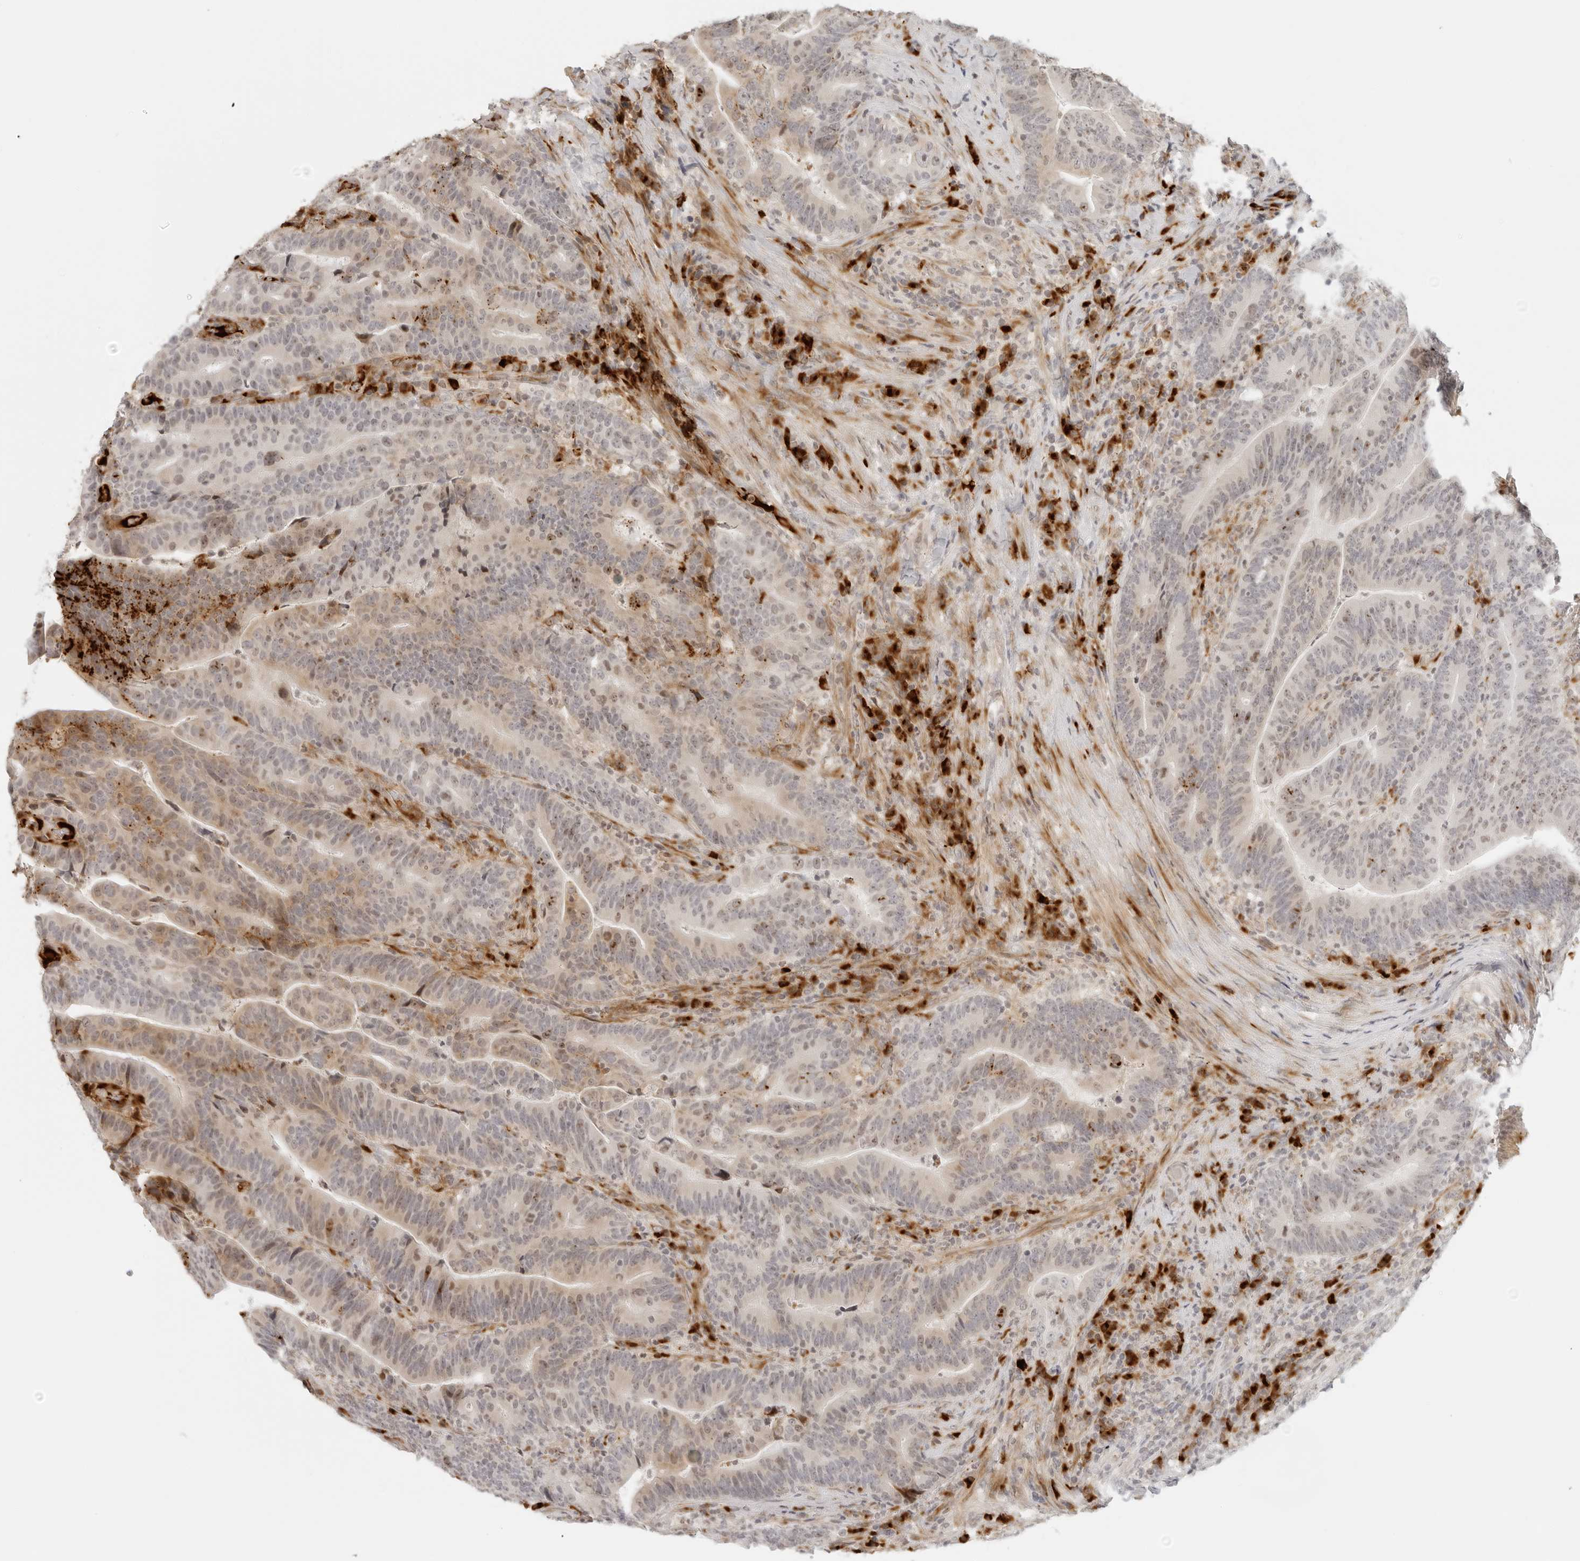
{"staining": {"intensity": "moderate", "quantity": "<25%", "location": "nuclear"}, "tissue": "colorectal cancer", "cell_type": "Tumor cells", "image_type": "cancer", "snomed": [{"axis": "morphology", "description": "Adenocarcinoma, NOS"}, {"axis": "topography", "description": "Colon"}], "caption": "An image of human colorectal cancer stained for a protein demonstrates moderate nuclear brown staining in tumor cells.", "gene": "ZNF678", "patient": {"sex": "female", "age": 66}}